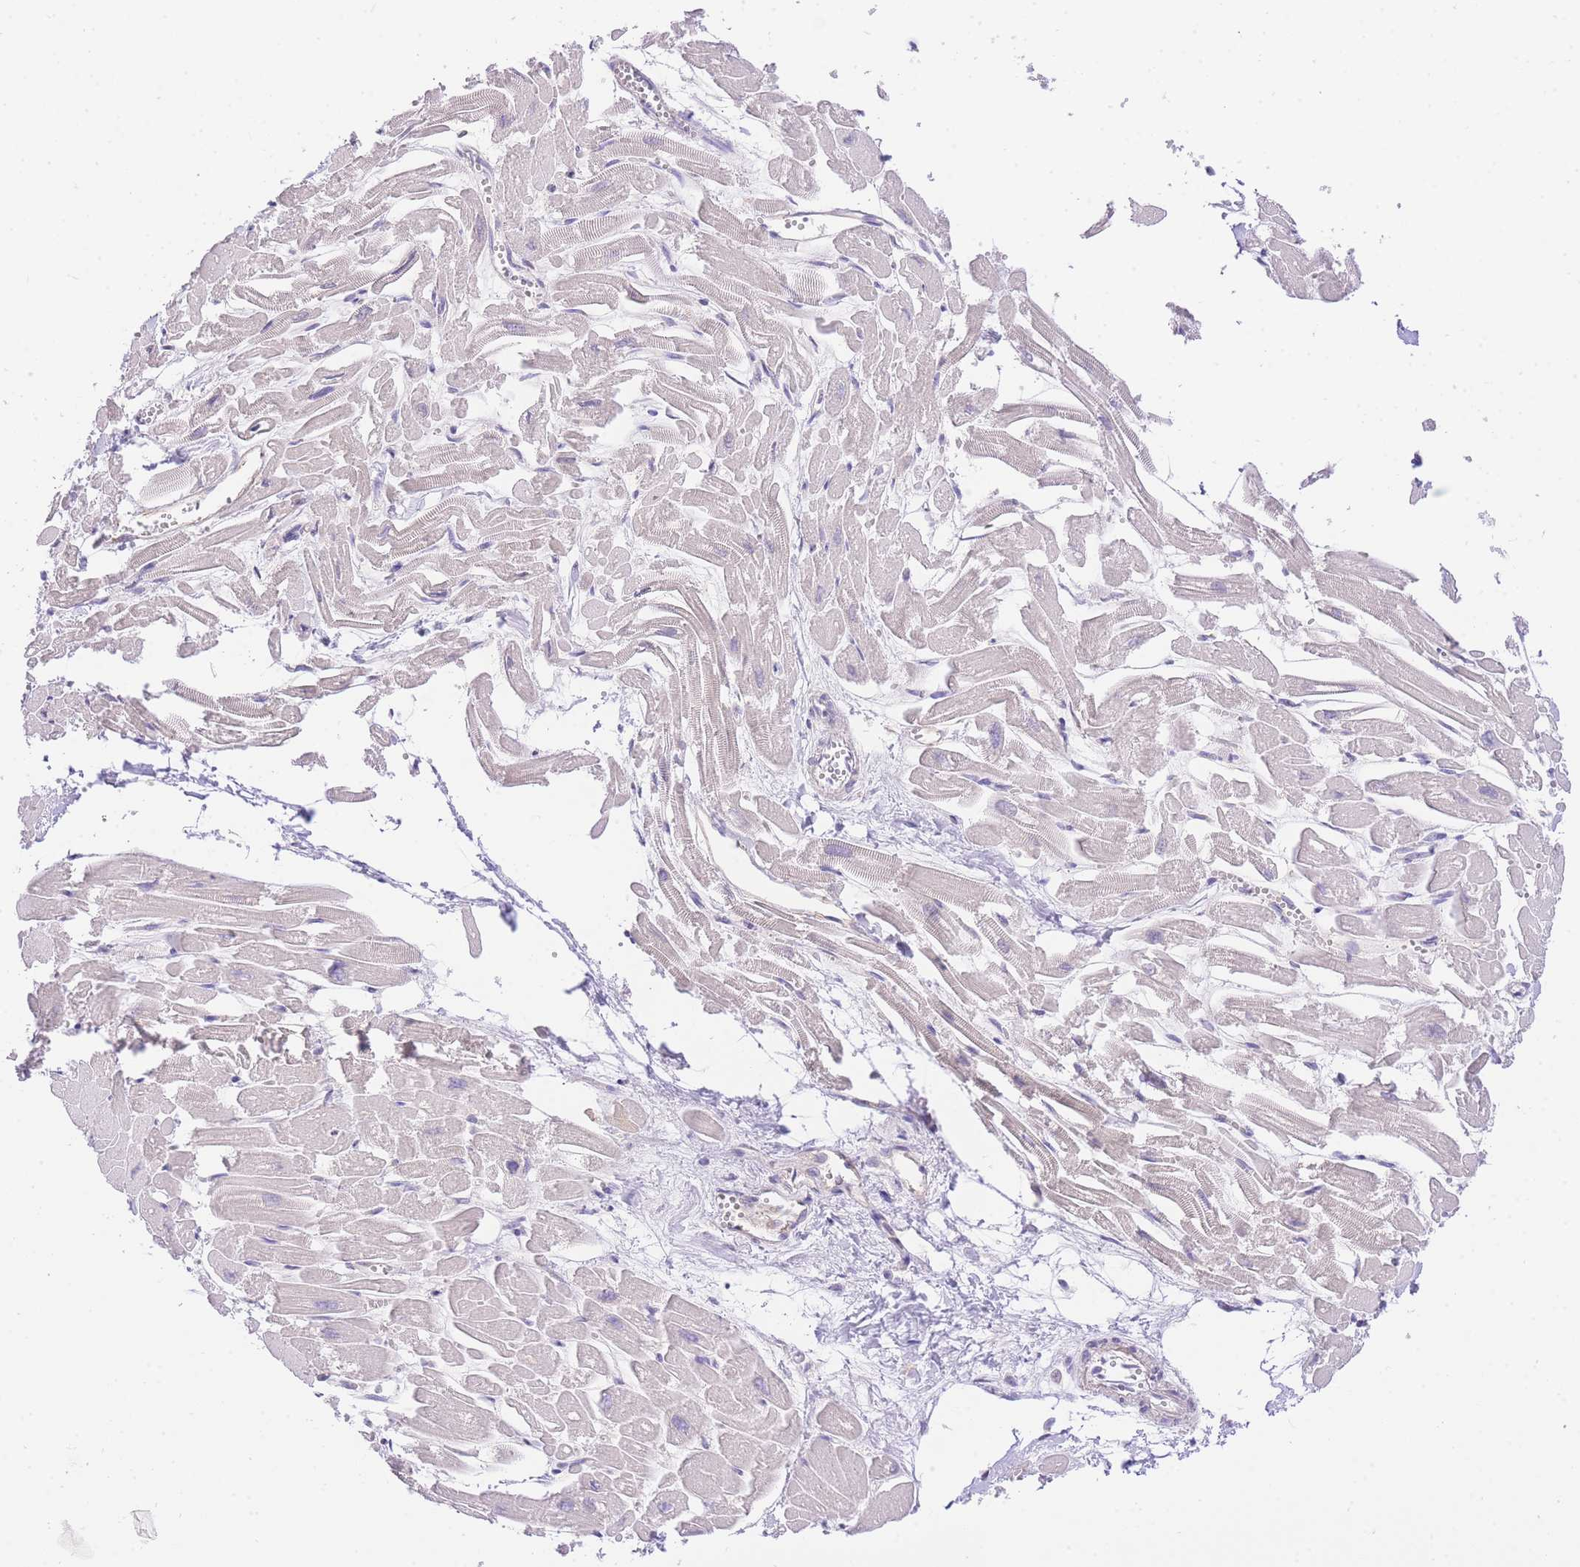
{"staining": {"intensity": "negative", "quantity": "none", "location": "none"}, "tissue": "heart muscle", "cell_type": "Cardiomyocytes", "image_type": "normal", "snomed": [{"axis": "morphology", "description": "Normal tissue, NOS"}, {"axis": "topography", "description": "Heart"}], "caption": "Immunohistochemistry micrograph of unremarkable heart muscle stained for a protein (brown), which reveals no staining in cardiomyocytes. (Stains: DAB (3,3'-diaminobenzidine) immunohistochemistry with hematoxylin counter stain, Microscopy: brightfield microscopy at high magnification).", "gene": "LIPH", "patient": {"sex": "male", "age": 54}}